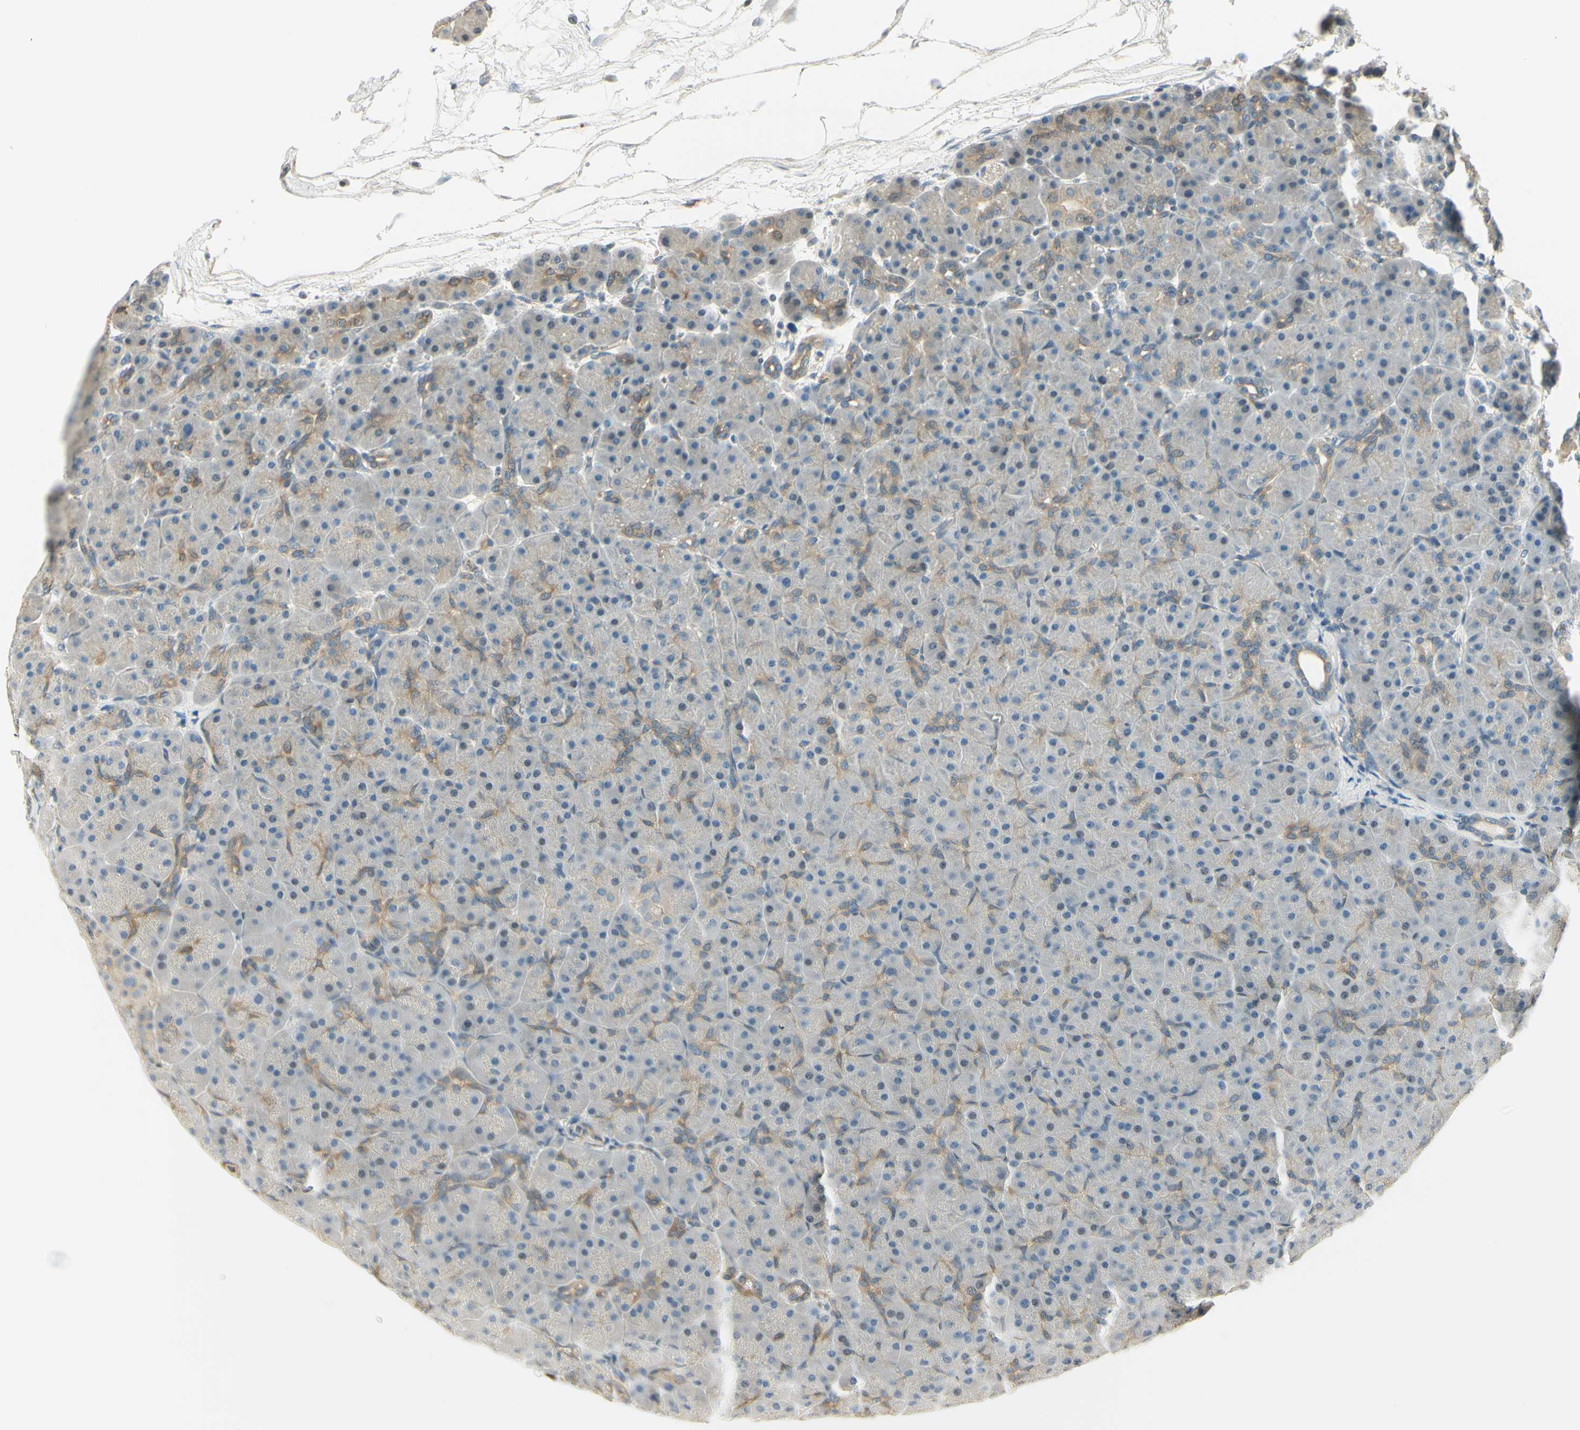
{"staining": {"intensity": "weak", "quantity": "<25%", "location": "cytoplasmic/membranous"}, "tissue": "pancreas", "cell_type": "Exocrine glandular cells", "image_type": "normal", "snomed": [{"axis": "morphology", "description": "Normal tissue, NOS"}, {"axis": "topography", "description": "Pancreas"}], "caption": "A micrograph of human pancreas is negative for staining in exocrine glandular cells. (Stains: DAB immunohistochemistry (IHC) with hematoxylin counter stain, Microscopy: brightfield microscopy at high magnification).", "gene": "IGDCC4", "patient": {"sex": "male", "age": 66}}